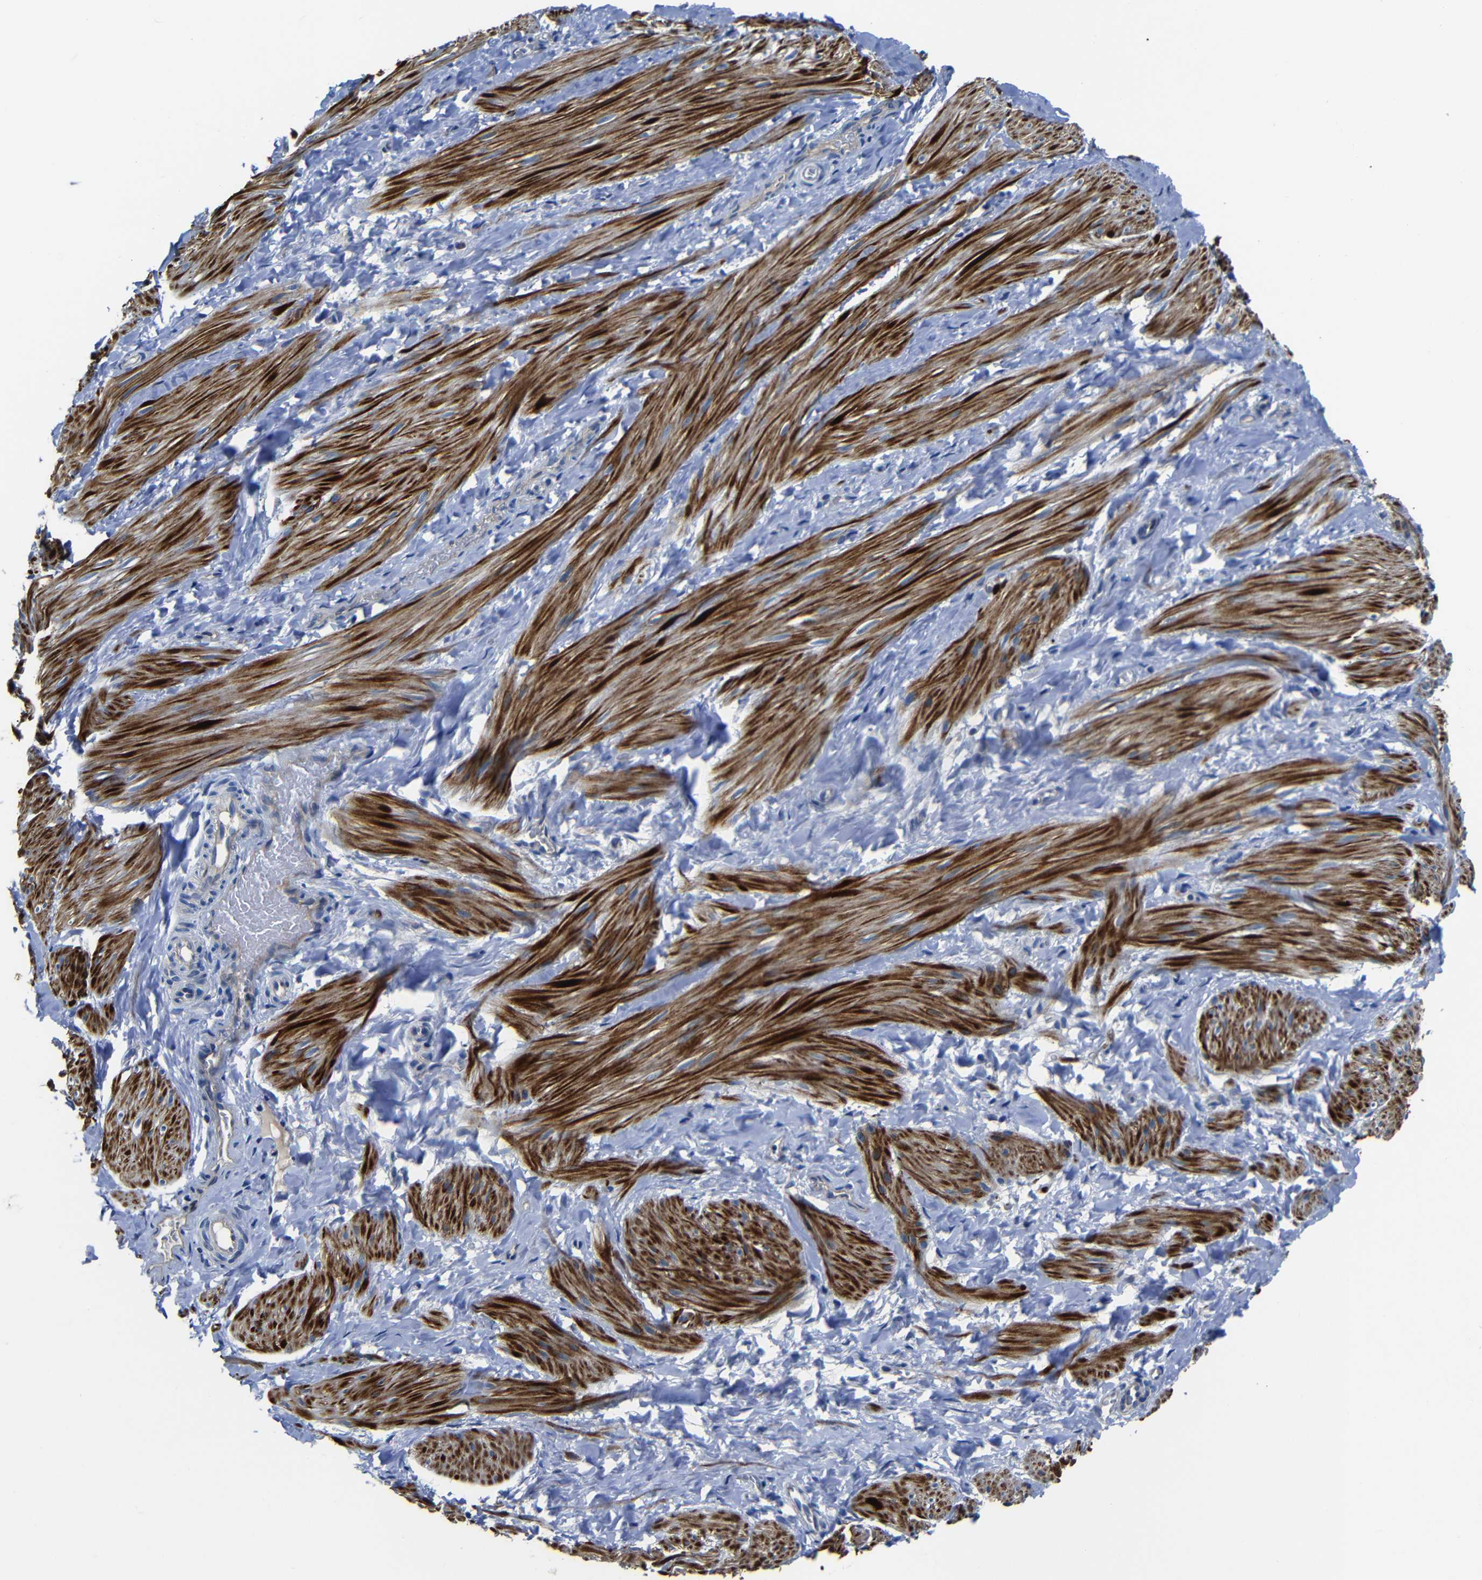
{"staining": {"intensity": "strong", "quantity": ">75%", "location": "cytoplasmic/membranous"}, "tissue": "smooth muscle", "cell_type": "Smooth muscle cells", "image_type": "normal", "snomed": [{"axis": "morphology", "description": "Normal tissue, NOS"}, {"axis": "topography", "description": "Smooth muscle"}], "caption": "Protein analysis of normal smooth muscle demonstrates strong cytoplasmic/membranous staining in about >75% of smooth muscle cells. (DAB (3,3'-diaminobenzidine) = brown stain, brightfield microscopy at high magnification).", "gene": "AFDN", "patient": {"sex": "male", "age": 16}}